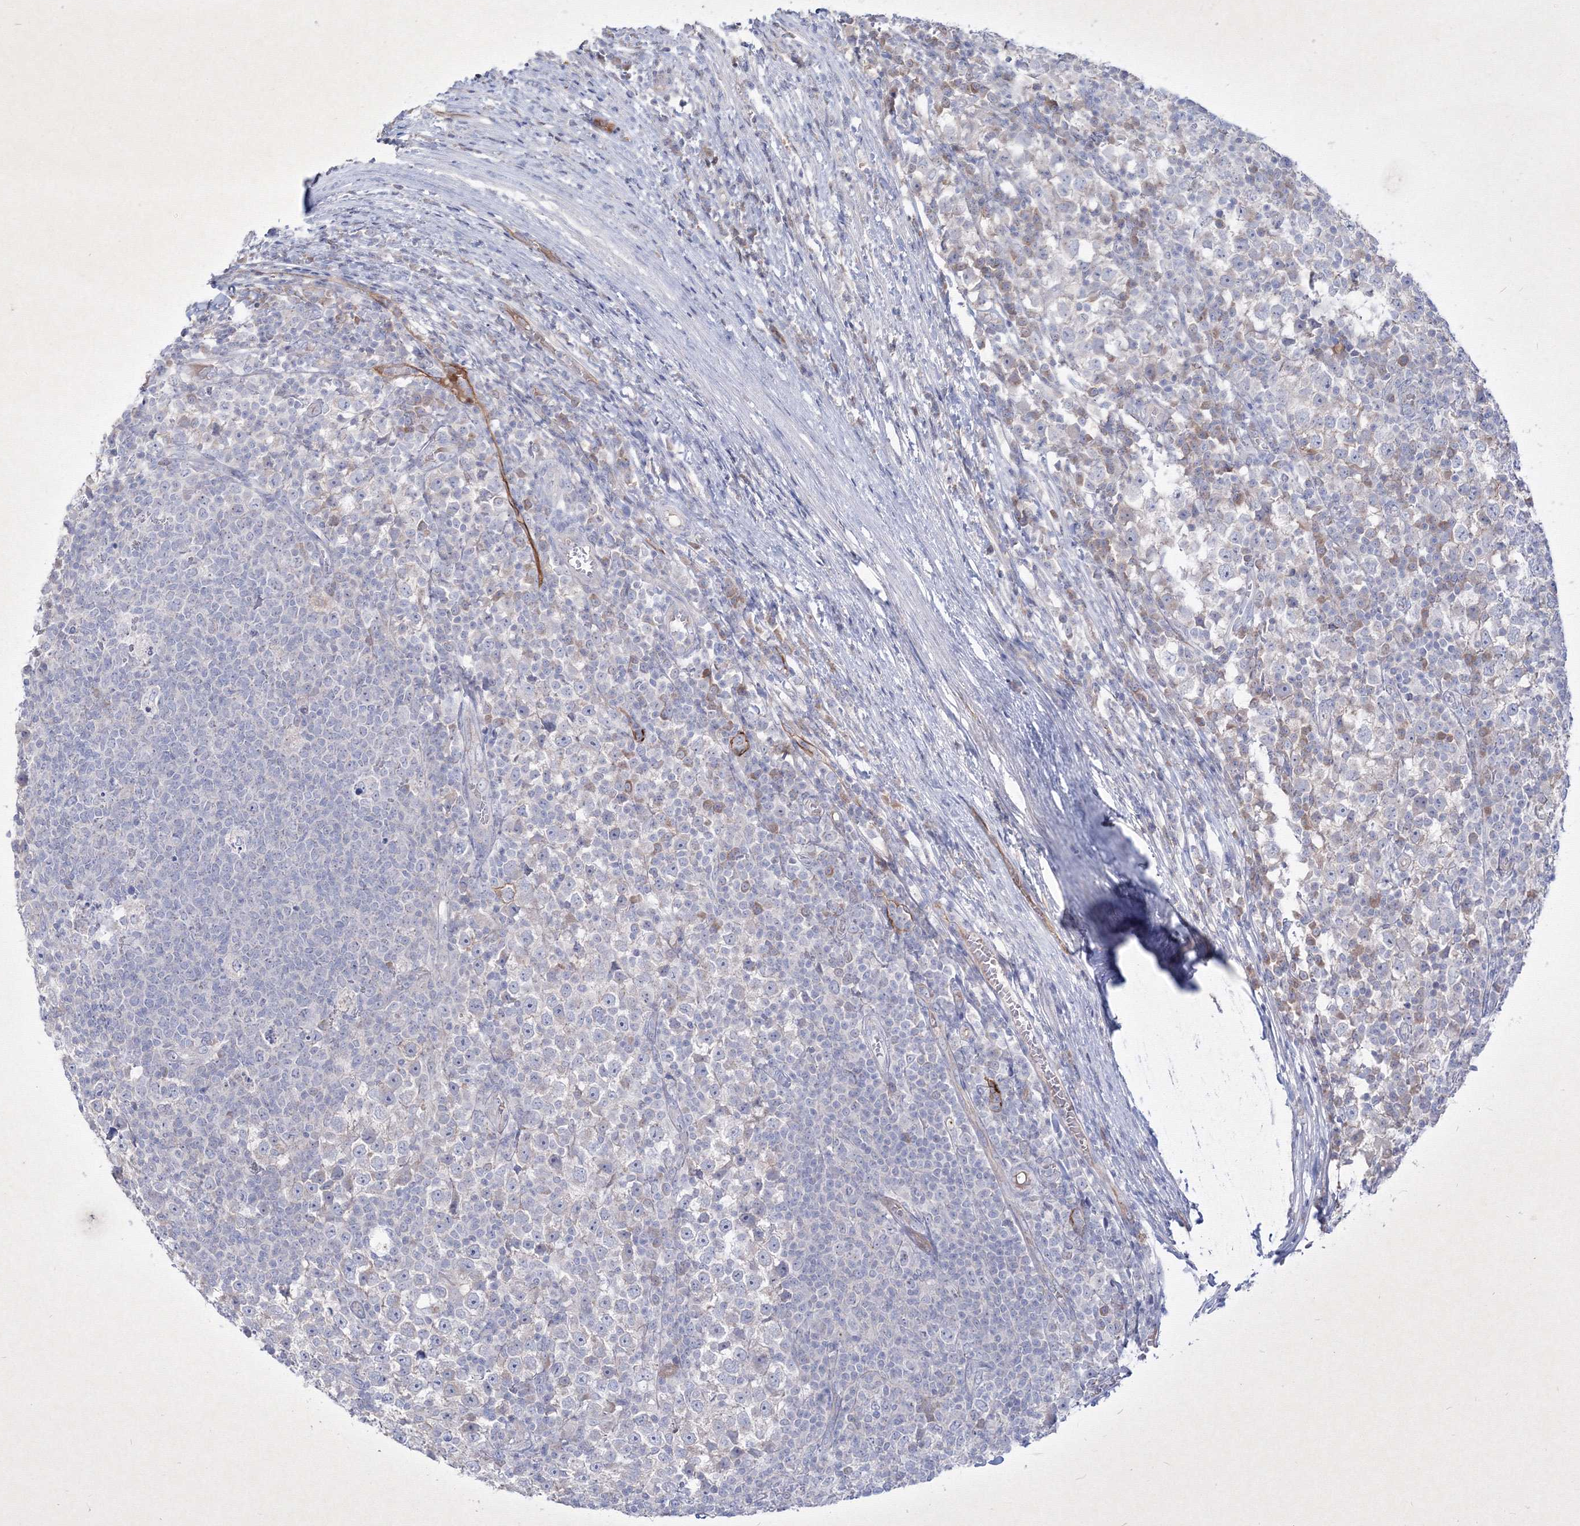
{"staining": {"intensity": "negative", "quantity": "none", "location": "none"}, "tissue": "testis cancer", "cell_type": "Tumor cells", "image_type": "cancer", "snomed": [{"axis": "morphology", "description": "Seminoma, NOS"}, {"axis": "topography", "description": "Testis"}], "caption": "Immunohistochemistry of human seminoma (testis) exhibits no positivity in tumor cells. The staining was performed using DAB (3,3'-diaminobenzidine) to visualize the protein expression in brown, while the nuclei were stained in blue with hematoxylin (Magnification: 20x).", "gene": "TMEM139", "patient": {"sex": "male", "age": 65}}